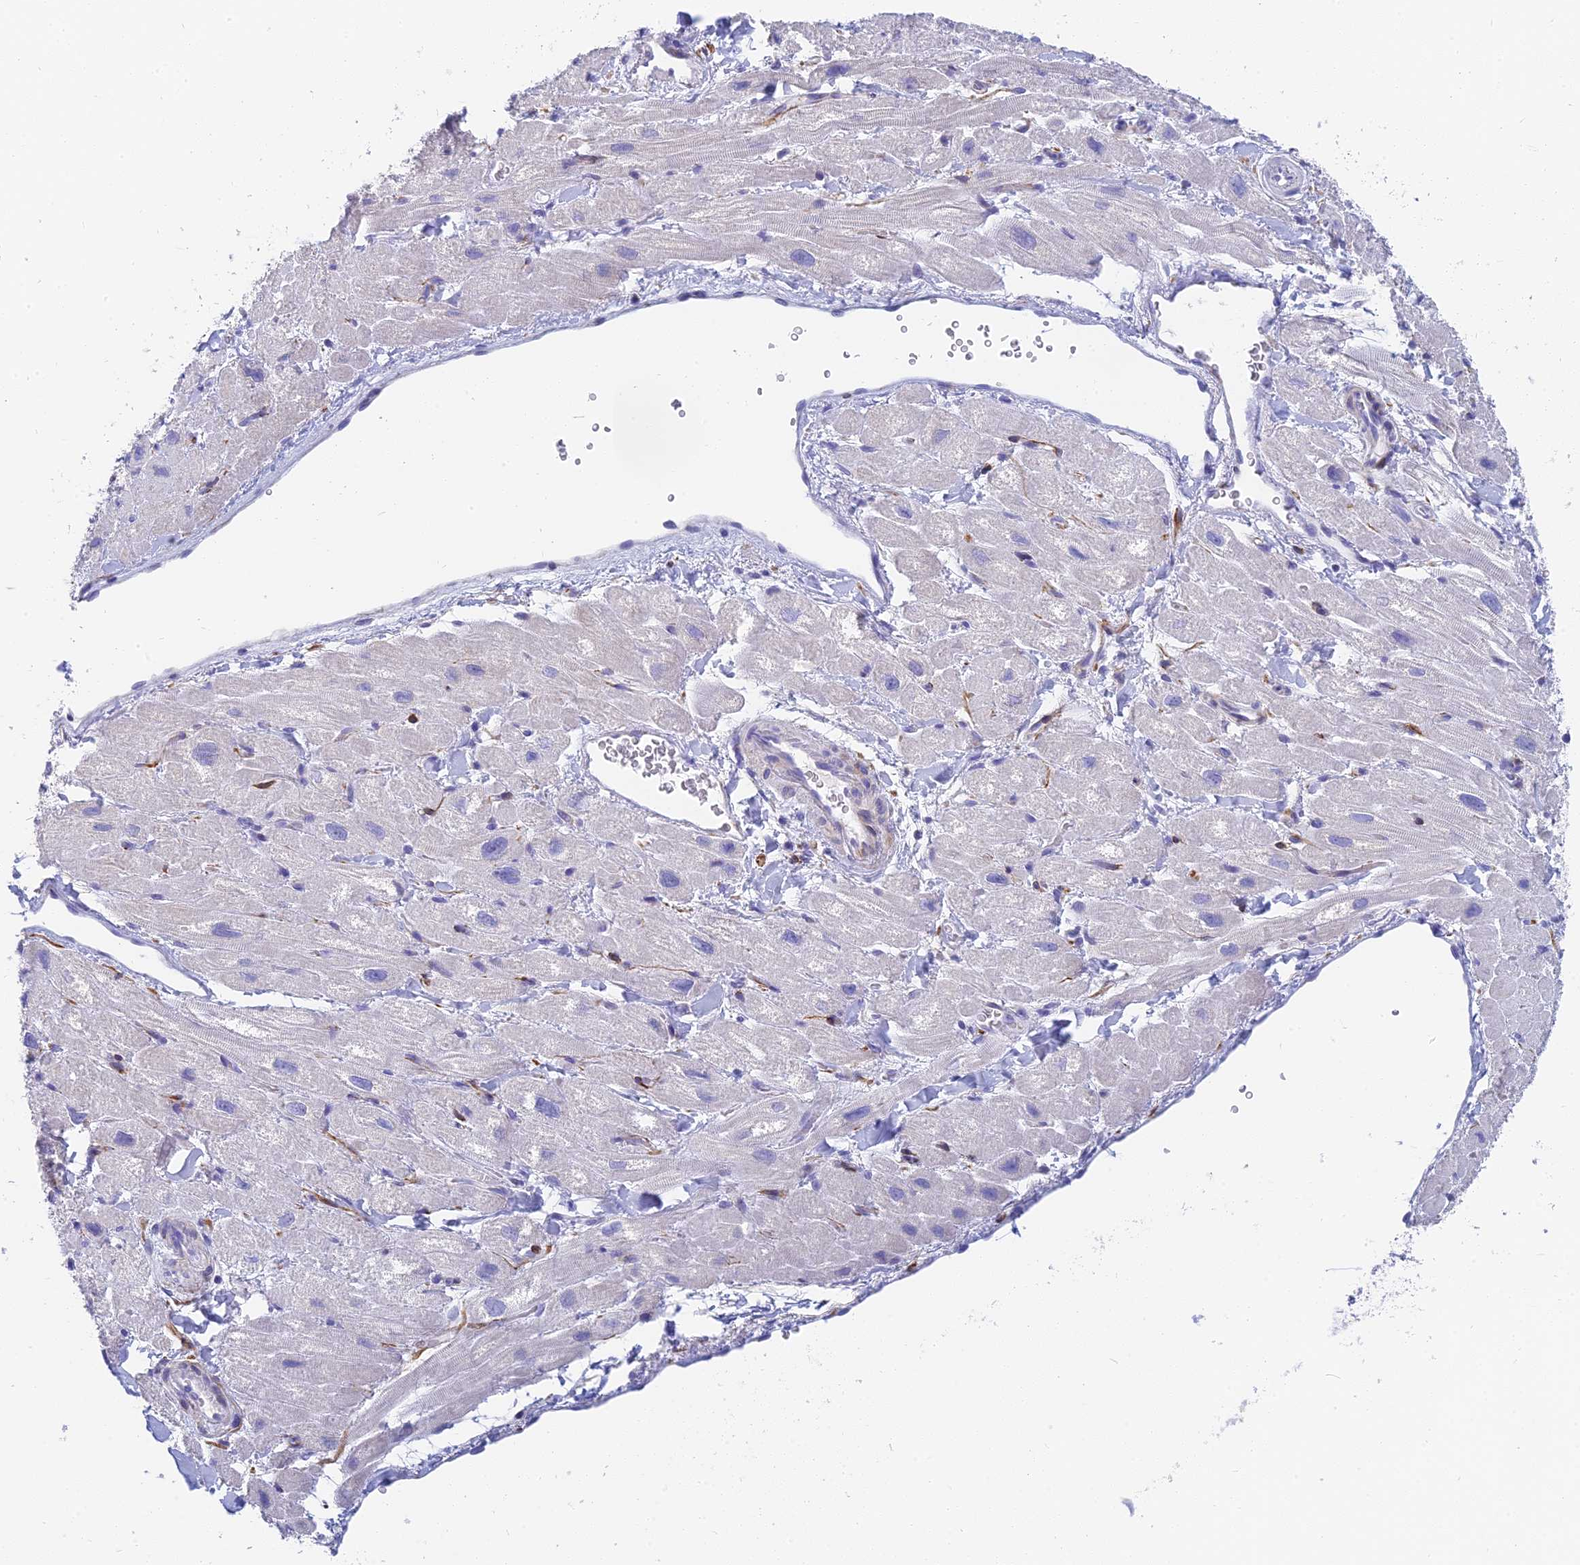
{"staining": {"intensity": "negative", "quantity": "none", "location": "none"}, "tissue": "heart muscle", "cell_type": "Cardiomyocytes", "image_type": "normal", "snomed": [{"axis": "morphology", "description": "Normal tissue, NOS"}, {"axis": "topography", "description": "Heart"}], "caption": "Cardiomyocytes are negative for protein expression in benign human heart muscle. The staining is performed using DAB brown chromogen with nuclei counter-stained in using hematoxylin.", "gene": "SLC36A2", "patient": {"sex": "male", "age": 65}}